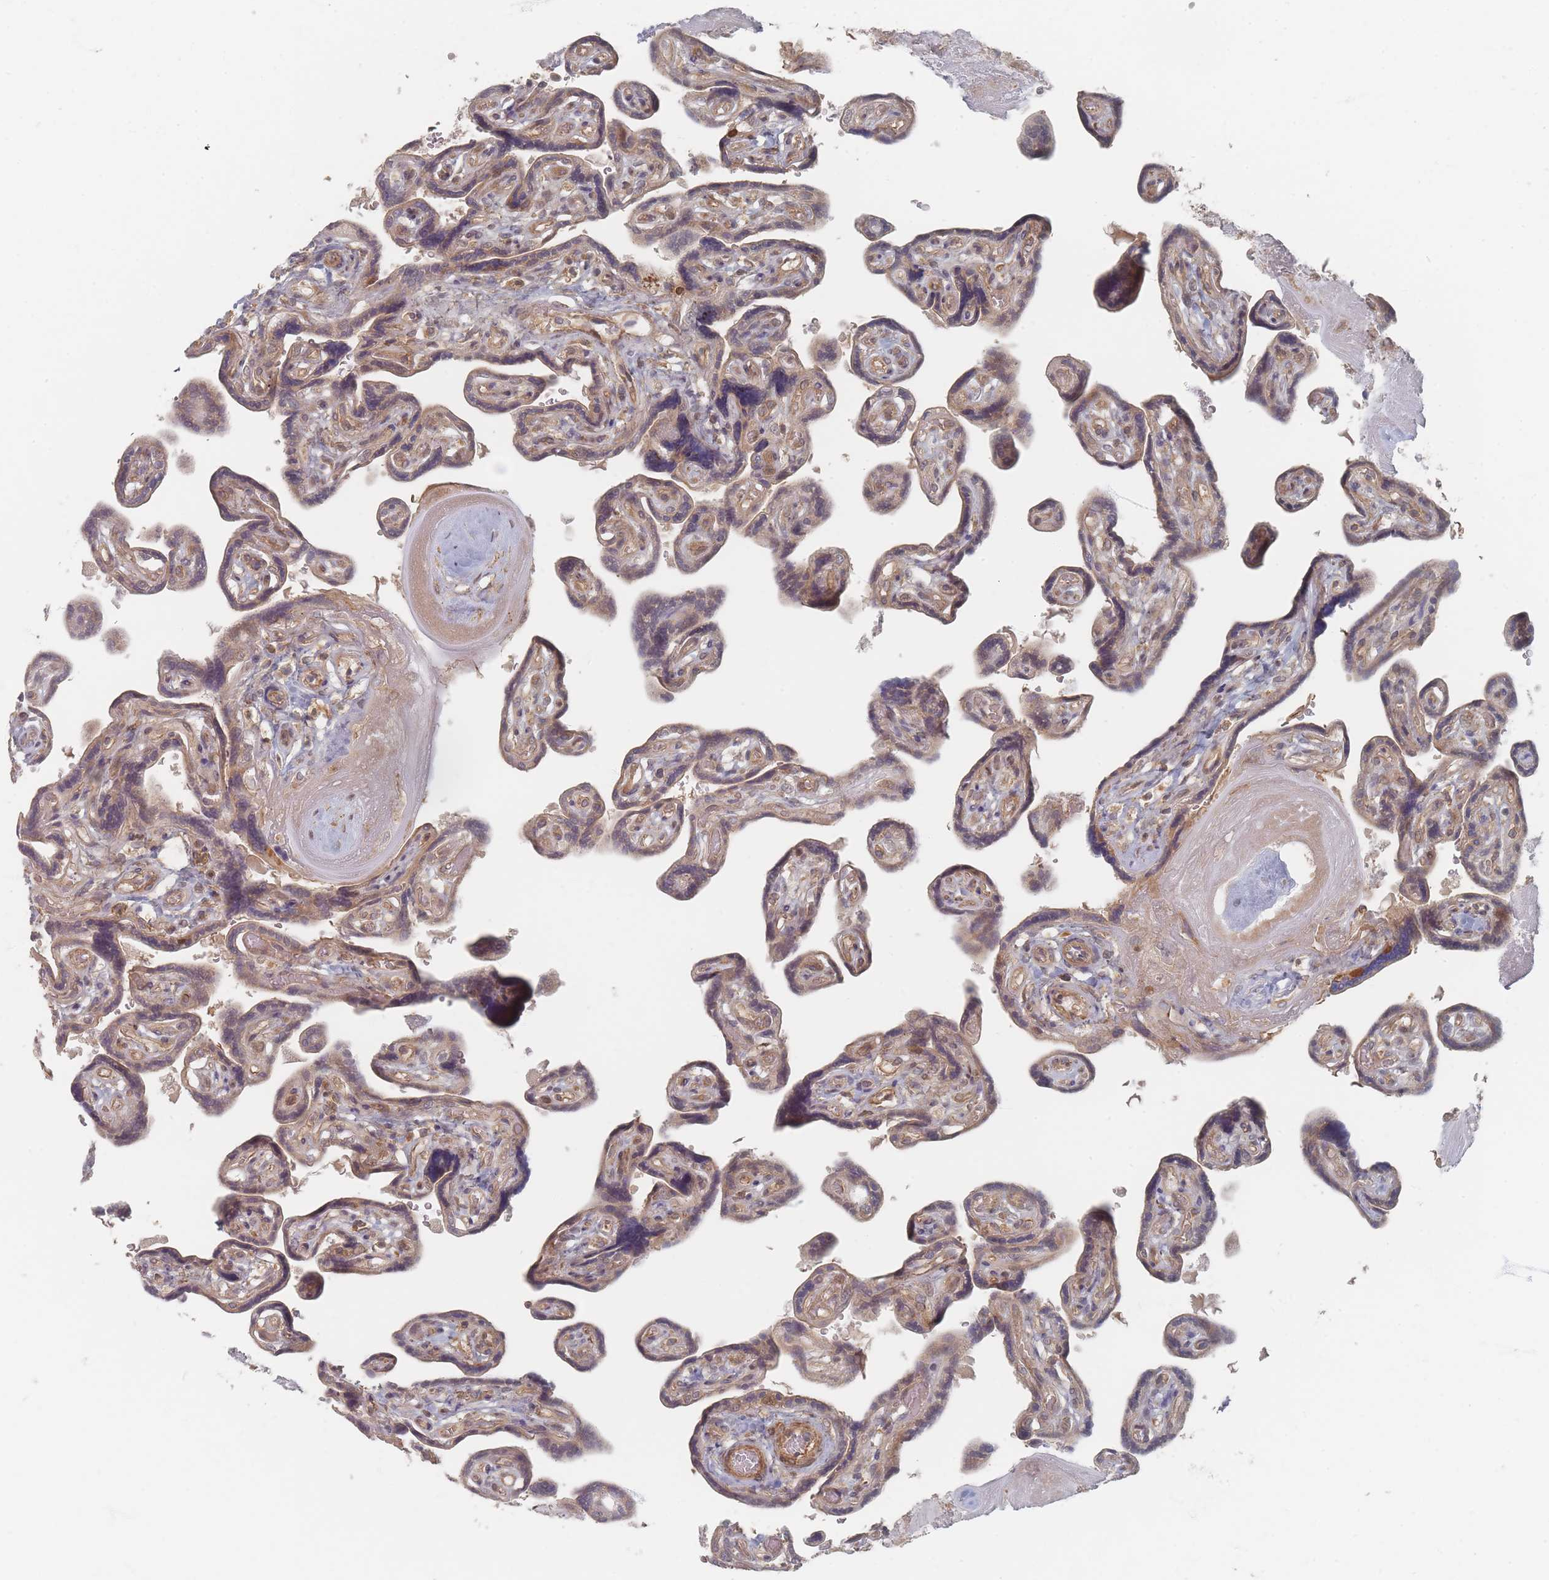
{"staining": {"intensity": "moderate", "quantity": "25%-75%", "location": "cytoplasmic/membranous"}, "tissue": "placenta", "cell_type": "Trophoblastic cells", "image_type": "normal", "snomed": [{"axis": "morphology", "description": "Normal tissue, NOS"}, {"axis": "topography", "description": "Placenta"}], "caption": "This is a histology image of IHC staining of unremarkable placenta, which shows moderate staining in the cytoplasmic/membranous of trophoblastic cells.", "gene": "GLE1", "patient": {"sex": "female", "age": 32}}